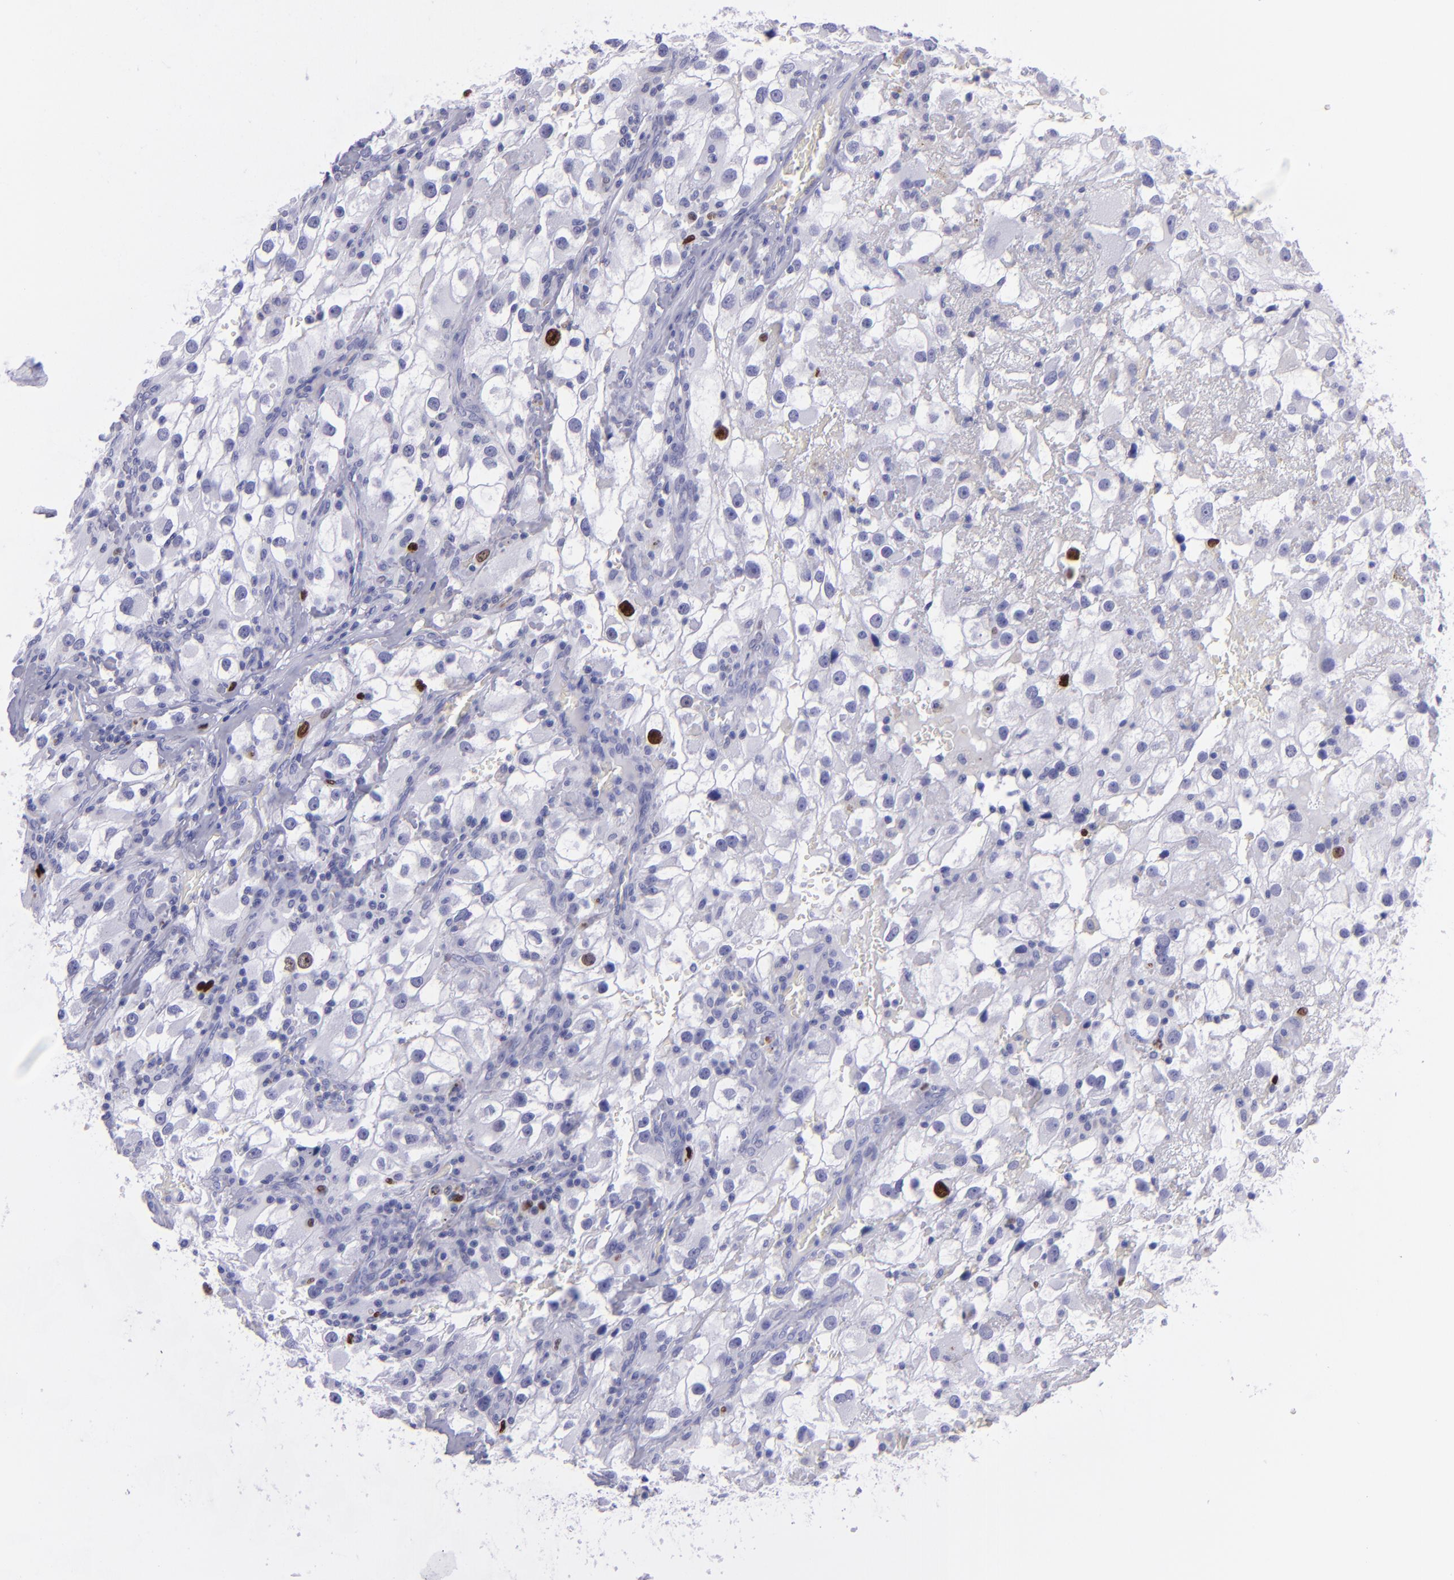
{"staining": {"intensity": "strong", "quantity": "<25%", "location": "nuclear"}, "tissue": "renal cancer", "cell_type": "Tumor cells", "image_type": "cancer", "snomed": [{"axis": "morphology", "description": "Adenocarcinoma, NOS"}, {"axis": "topography", "description": "Kidney"}], "caption": "Protein staining reveals strong nuclear positivity in approximately <25% of tumor cells in renal cancer. (DAB IHC, brown staining for protein, blue staining for nuclei).", "gene": "TOP2A", "patient": {"sex": "female", "age": 52}}